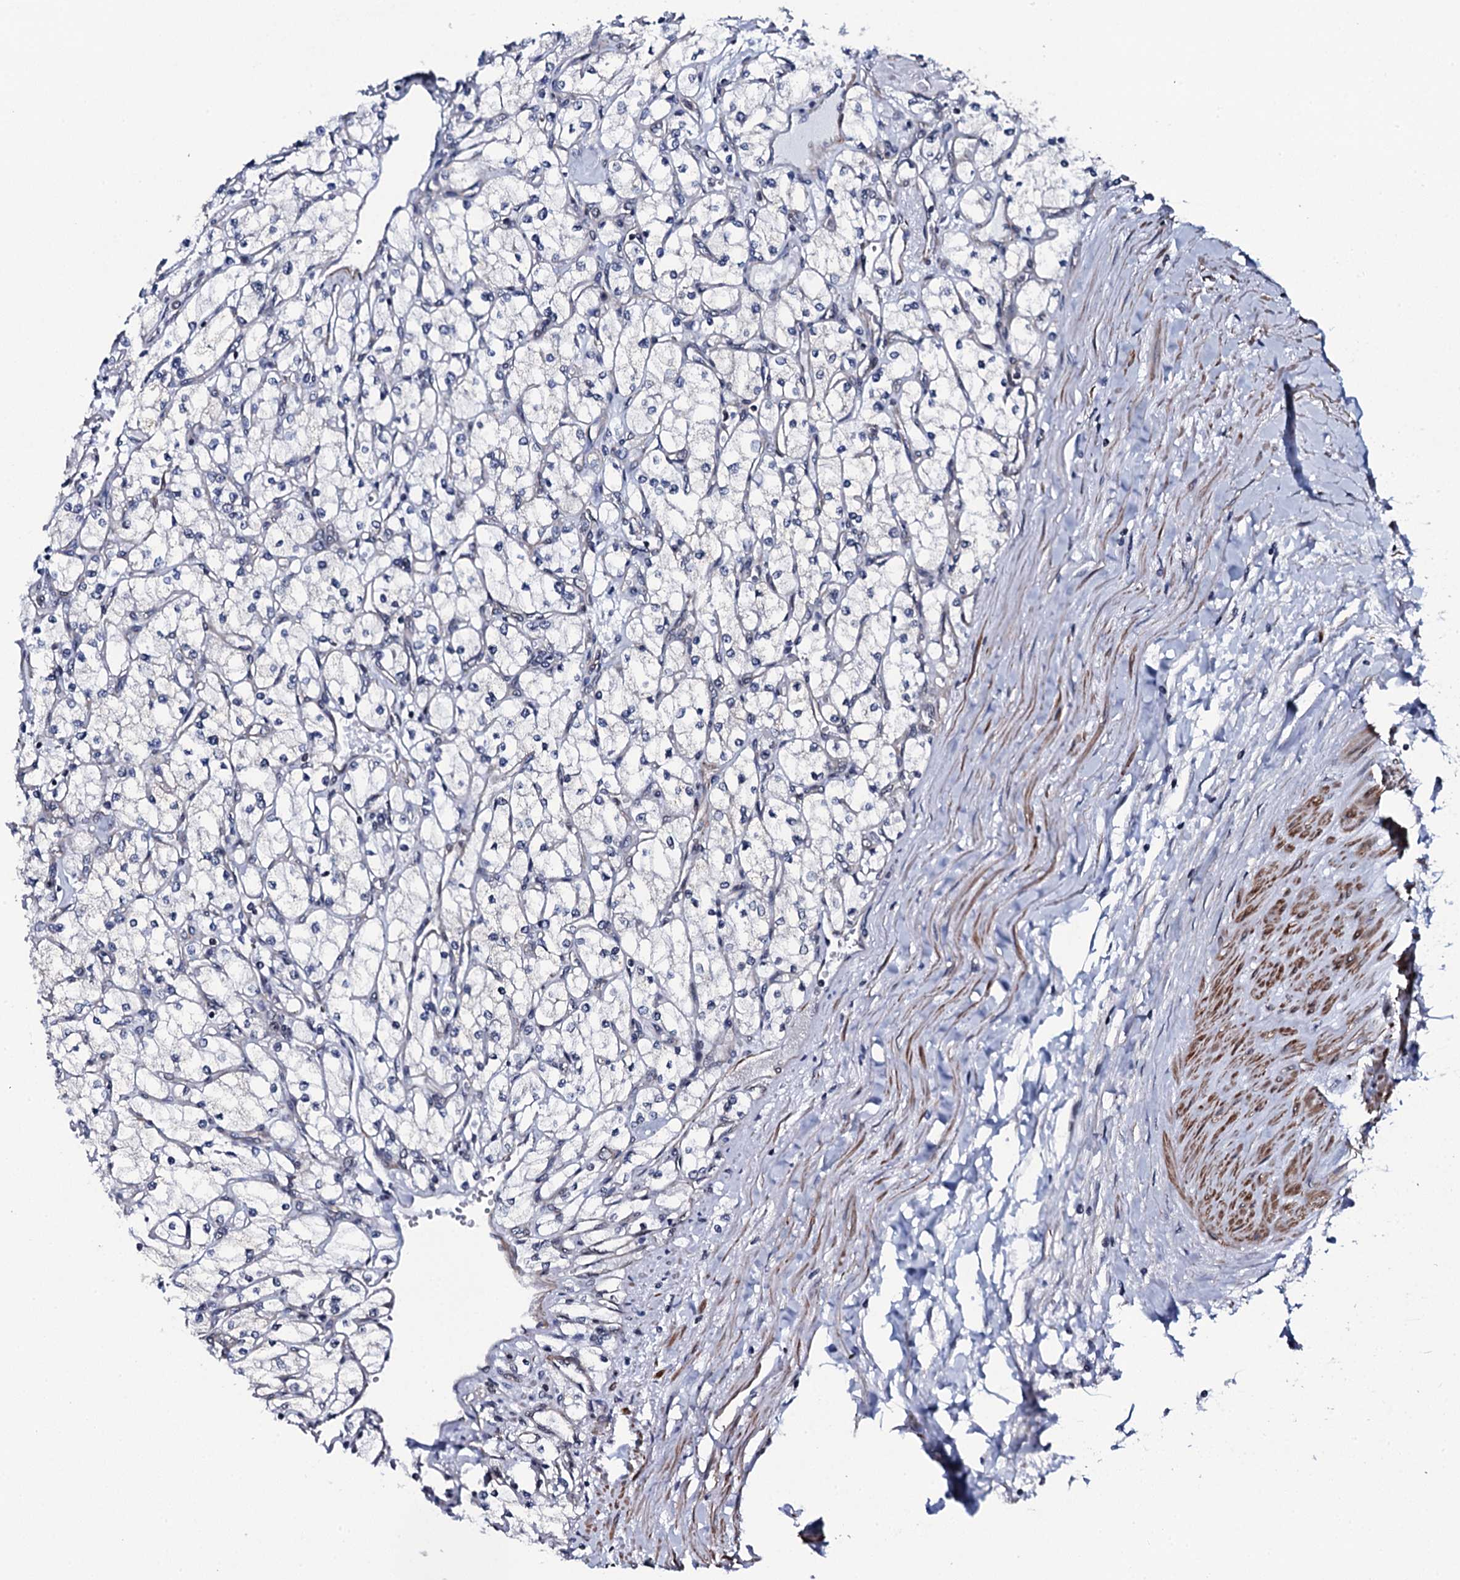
{"staining": {"intensity": "negative", "quantity": "none", "location": "none"}, "tissue": "renal cancer", "cell_type": "Tumor cells", "image_type": "cancer", "snomed": [{"axis": "morphology", "description": "Adenocarcinoma, NOS"}, {"axis": "topography", "description": "Kidney"}], "caption": "Photomicrograph shows no significant protein positivity in tumor cells of renal adenocarcinoma.", "gene": "CWC15", "patient": {"sex": "male", "age": 80}}